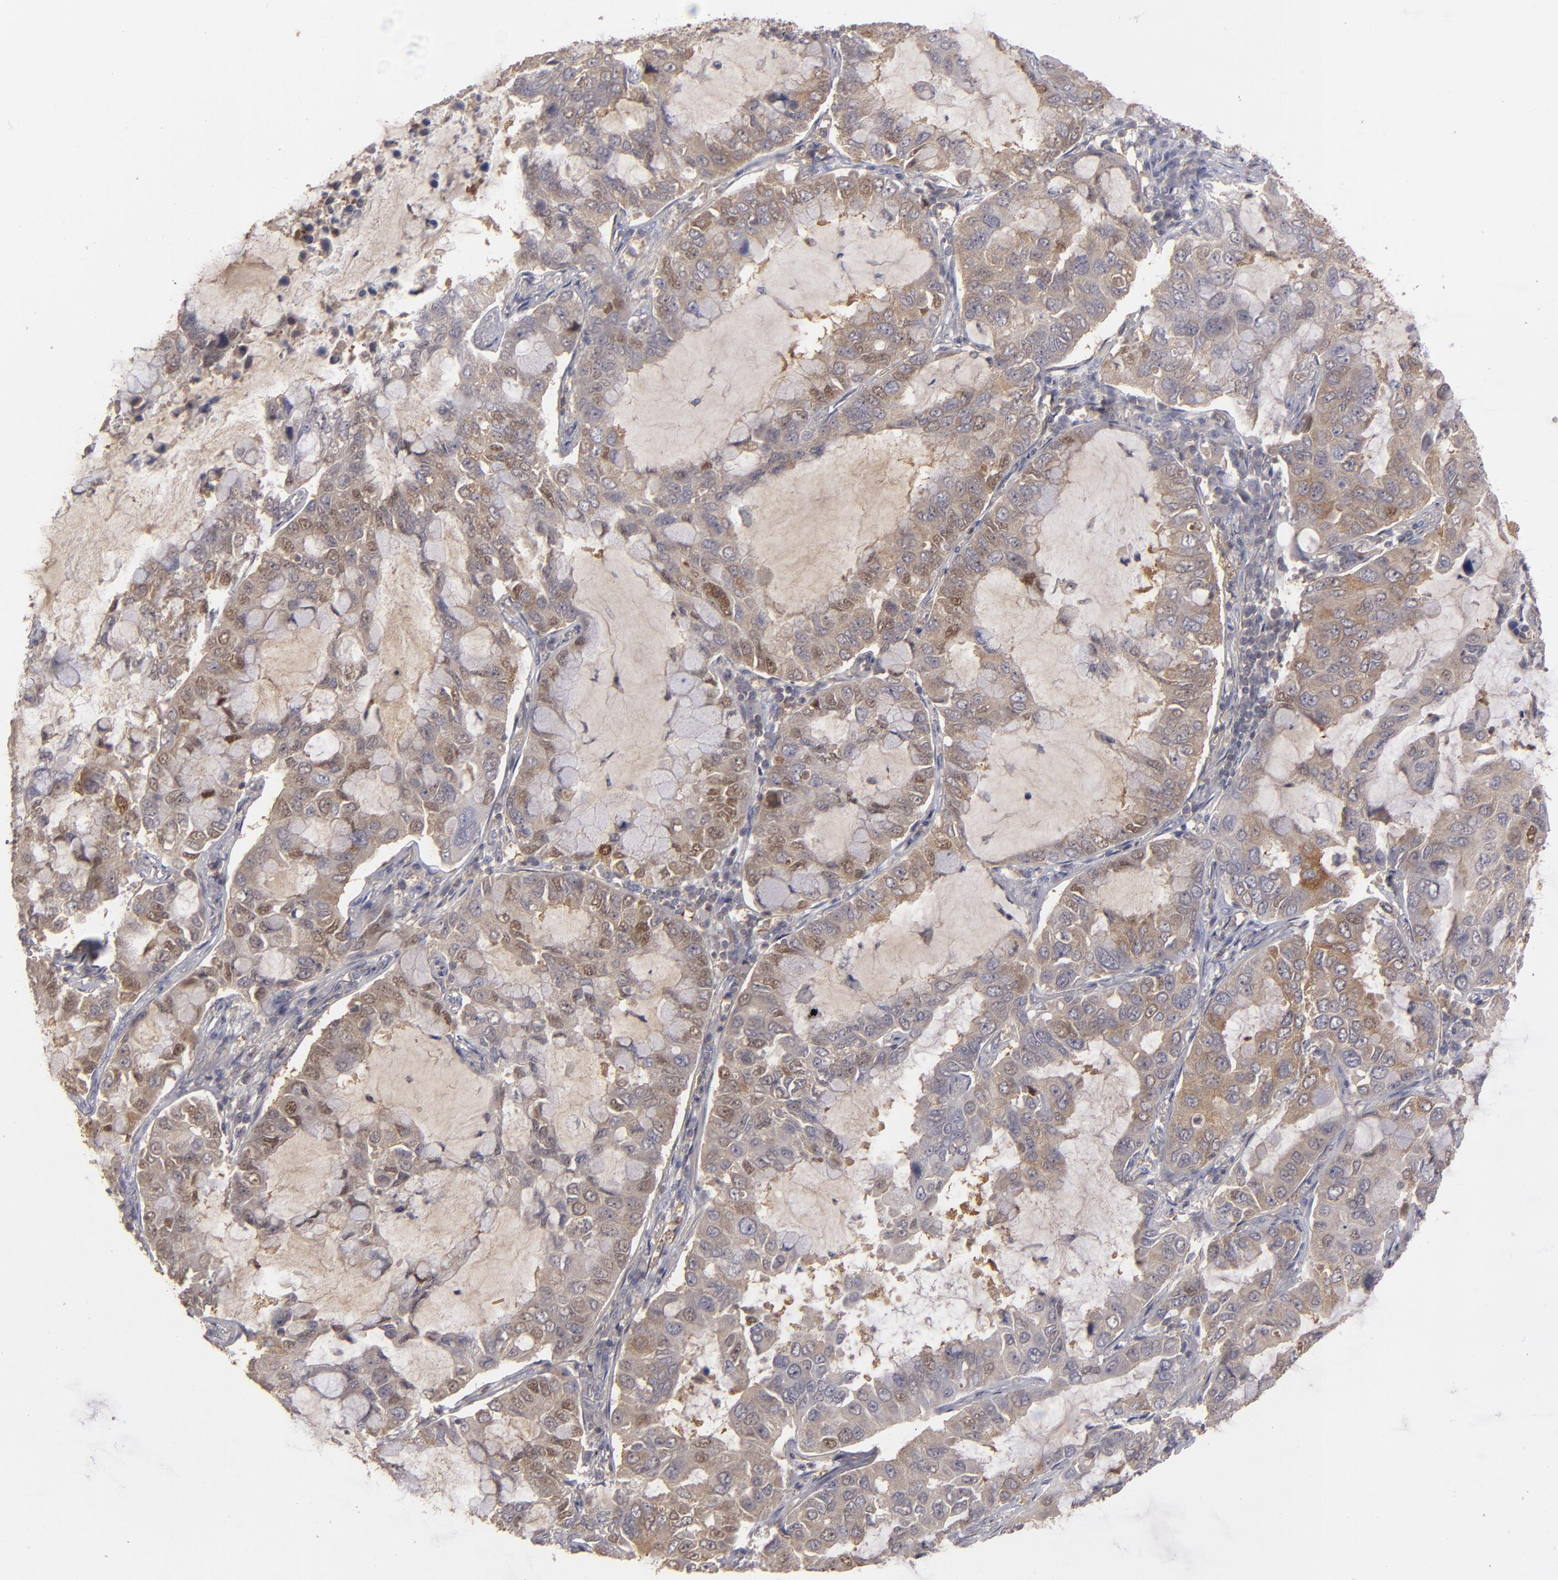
{"staining": {"intensity": "weak", "quantity": "25%-75%", "location": "cytoplasmic/membranous"}, "tissue": "lung cancer", "cell_type": "Tumor cells", "image_type": "cancer", "snomed": [{"axis": "morphology", "description": "Adenocarcinoma, NOS"}, {"axis": "topography", "description": "Lung"}], "caption": "A high-resolution image shows immunohistochemistry (IHC) staining of lung cancer (adenocarcinoma), which reveals weak cytoplasmic/membranous staining in approximately 25%-75% of tumor cells.", "gene": "SEMA3G", "patient": {"sex": "male", "age": 64}}